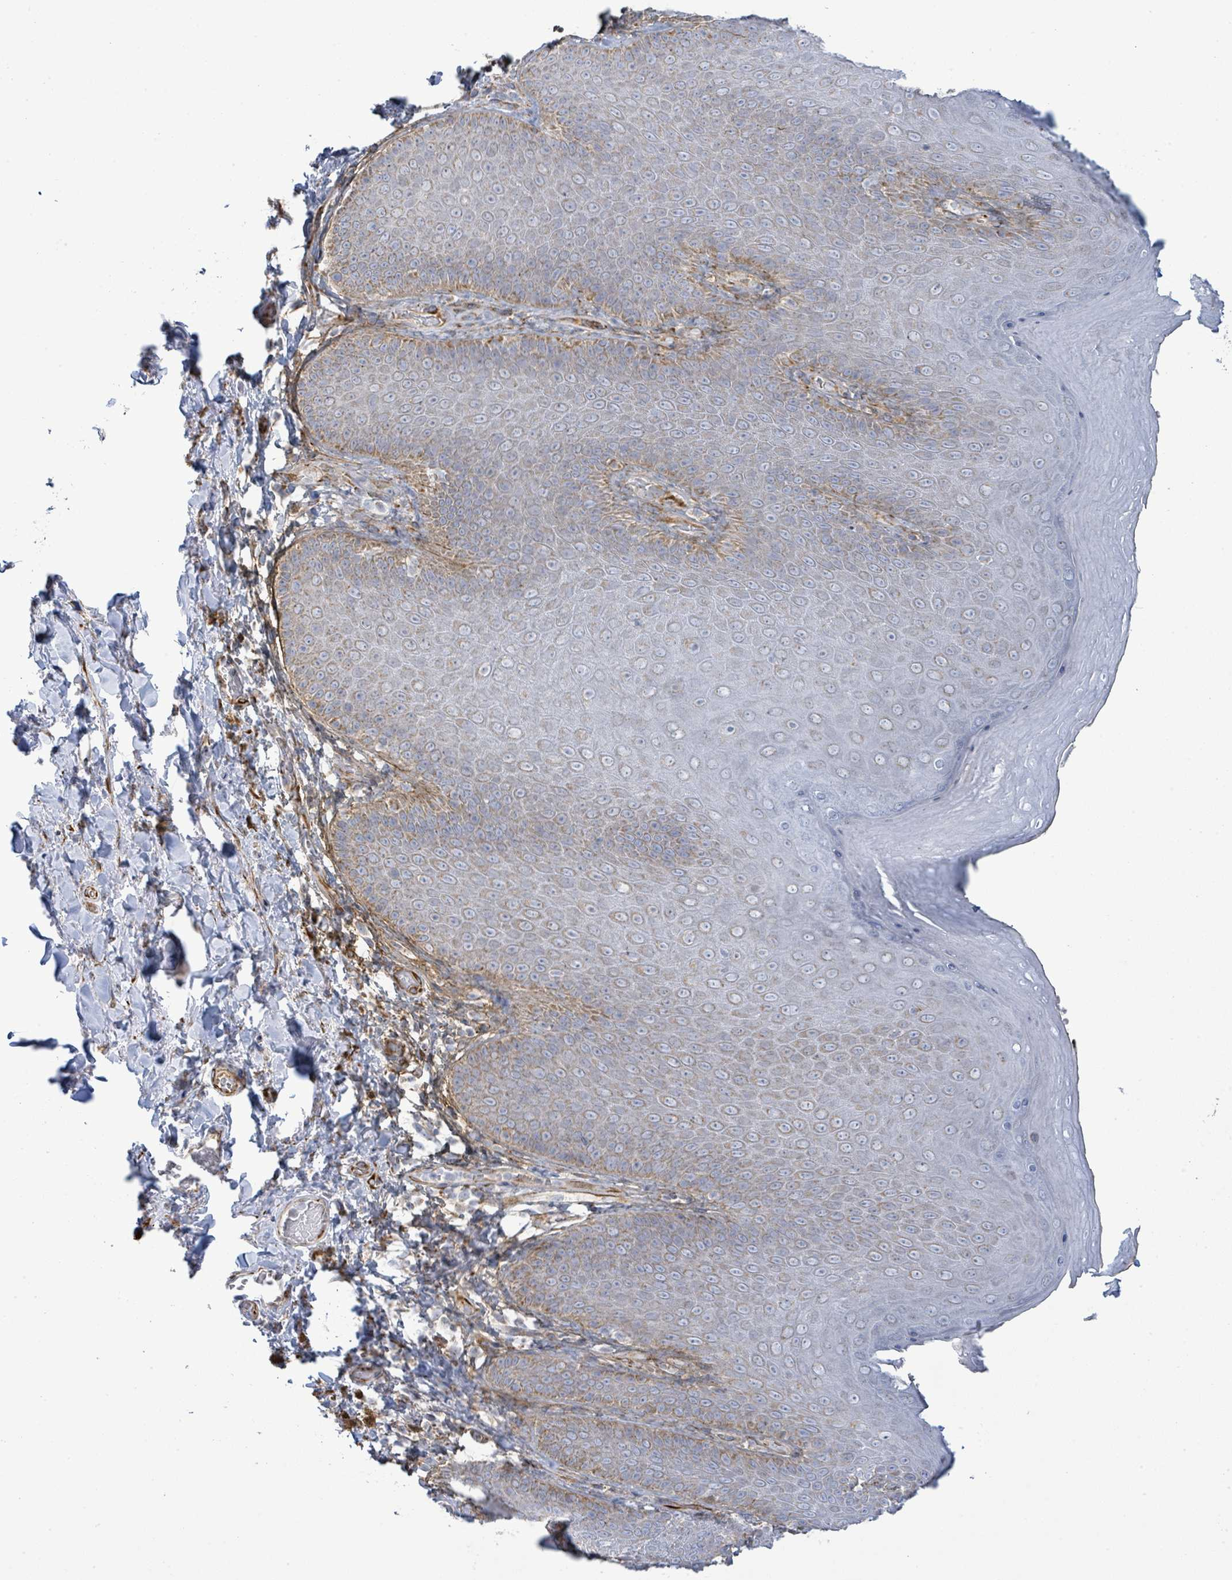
{"staining": {"intensity": "moderate", "quantity": "<25%", "location": "cytoplasmic/membranous"}, "tissue": "skin", "cell_type": "Epidermal cells", "image_type": "normal", "snomed": [{"axis": "morphology", "description": "Normal tissue, NOS"}, {"axis": "topography", "description": "Anal"}, {"axis": "topography", "description": "Peripheral nerve tissue"}], "caption": "Immunohistochemistry (IHC) photomicrograph of unremarkable human skin stained for a protein (brown), which displays low levels of moderate cytoplasmic/membranous positivity in approximately <25% of epidermal cells.", "gene": "ALG12", "patient": {"sex": "male", "age": 53}}